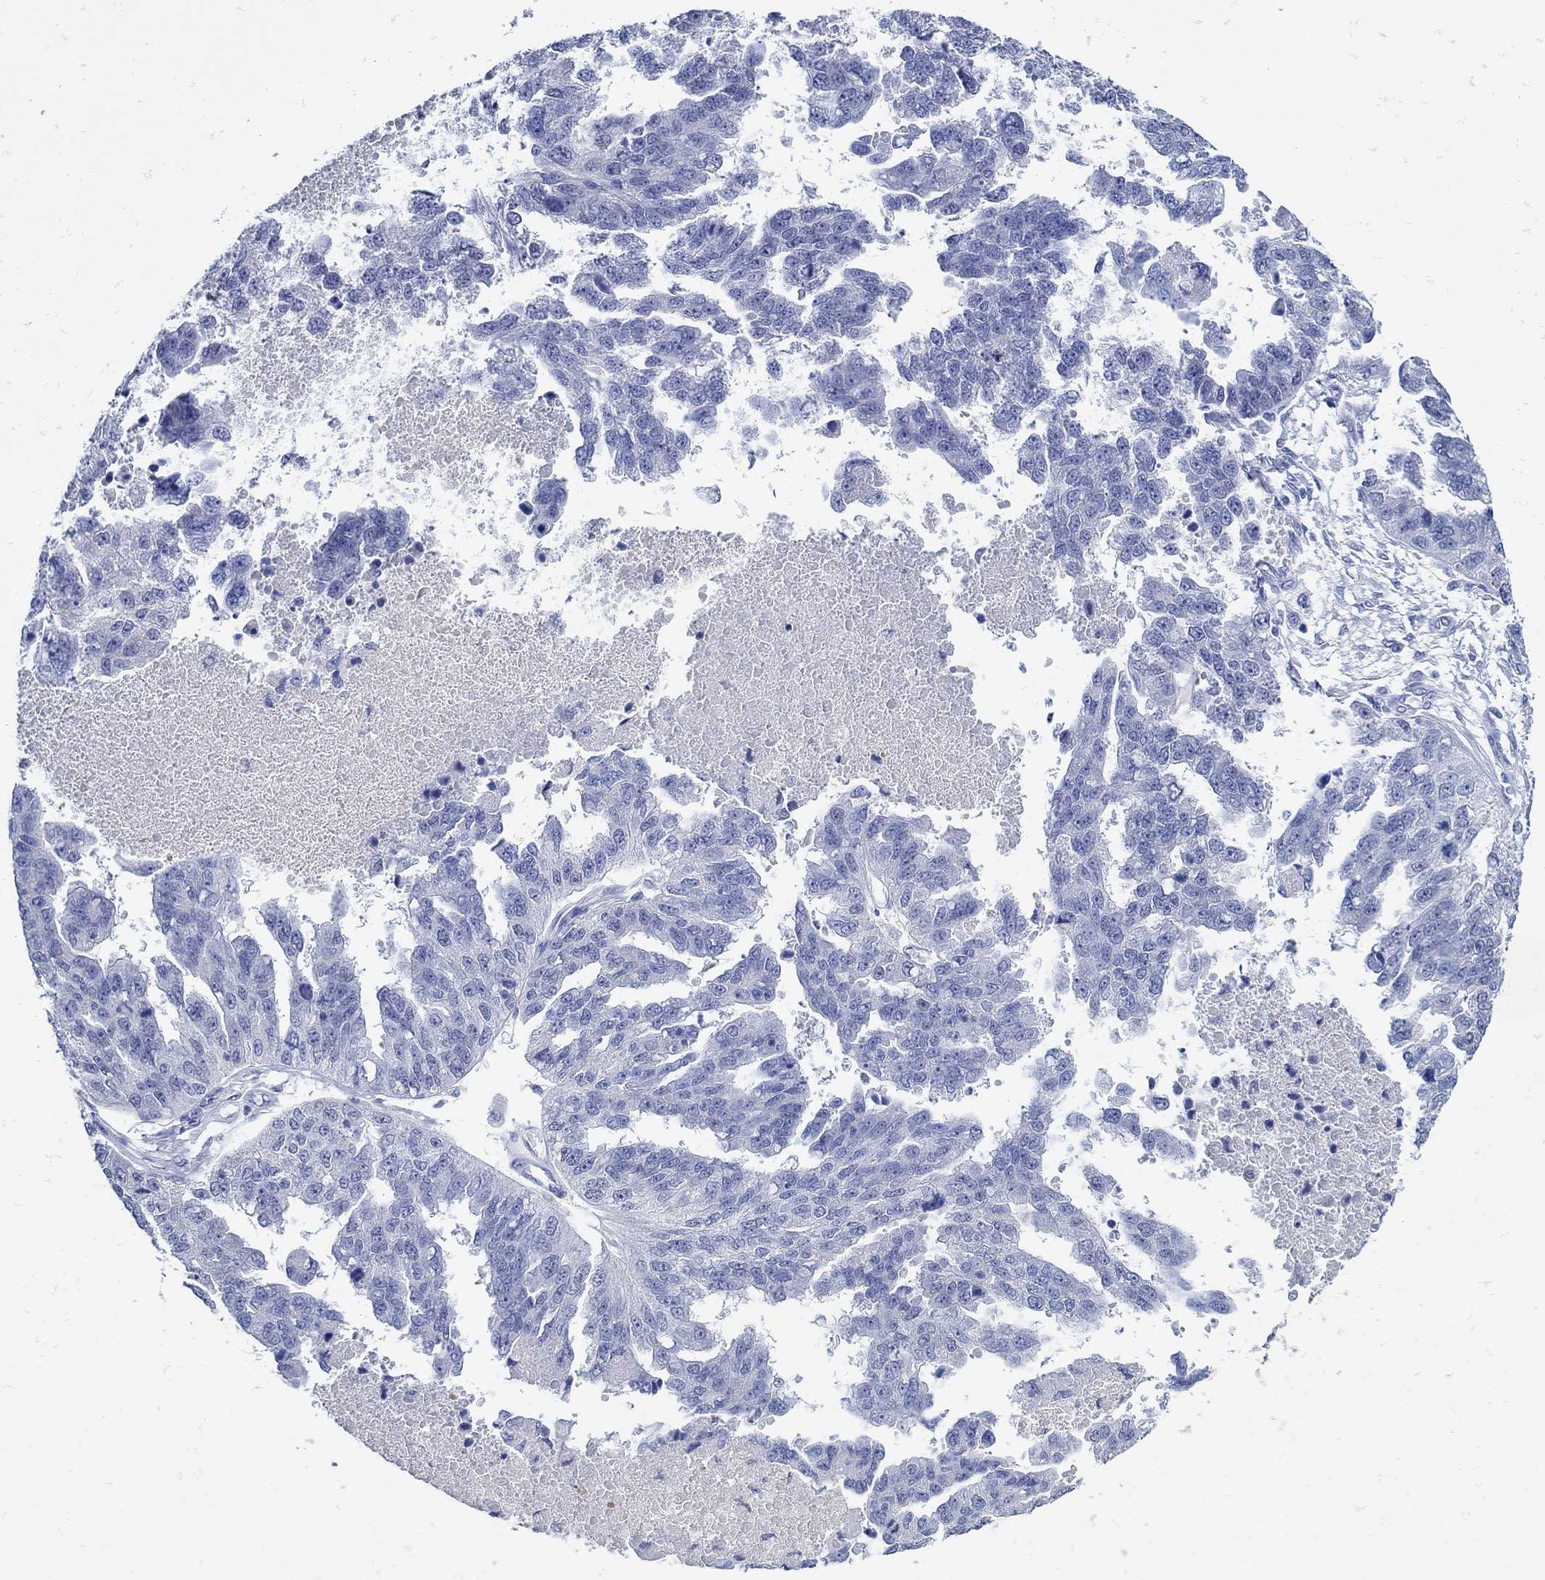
{"staining": {"intensity": "negative", "quantity": "none", "location": "none"}, "tissue": "ovarian cancer", "cell_type": "Tumor cells", "image_type": "cancer", "snomed": [{"axis": "morphology", "description": "Cystadenocarcinoma, serous, NOS"}, {"axis": "topography", "description": "Ovary"}], "caption": "The histopathology image displays no staining of tumor cells in ovarian cancer (serous cystadenocarcinoma).", "gene": "NOS1", "patient": {"sex": "female", "age": 58}}